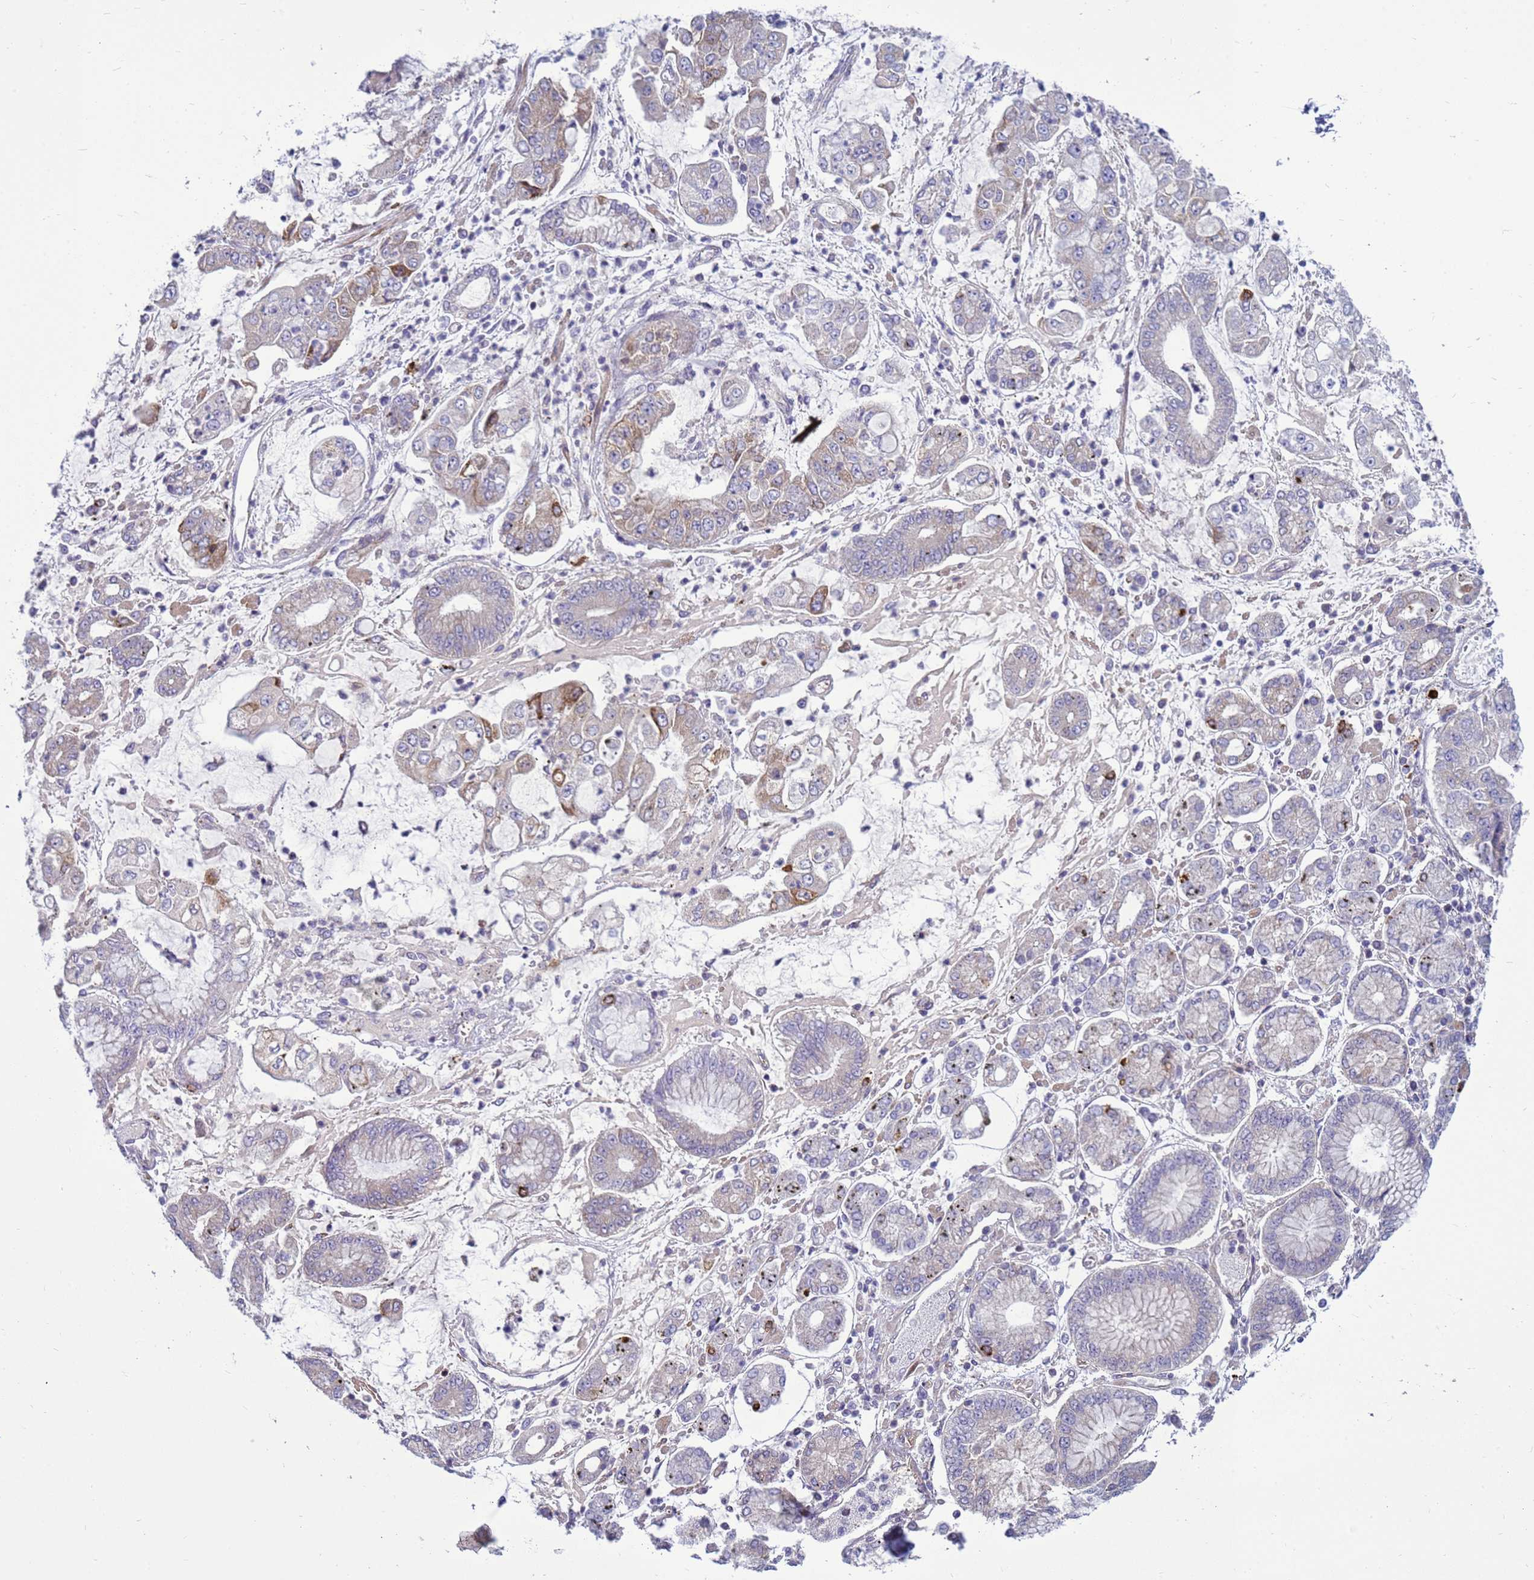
{"staining": {"intensity": "weak", "quantity": "<25%", "location": "cytoplasmic/membranous"}, "tissue": "stomach cancer", "cell_type": "Tumor cells", "image_type": "cancer", "snomed": [{"axis": "morphology", "description": "Adenocarcinoma, NOS"}, {"axis": "topography", "description": "Stomach"}], "caption": "Micrograph shows no significant protein staining in tumor cells of stomach cancer (adenocarcinoma).", "gene": "MON1B", "patient": {"sex": "male", "age": 76}}